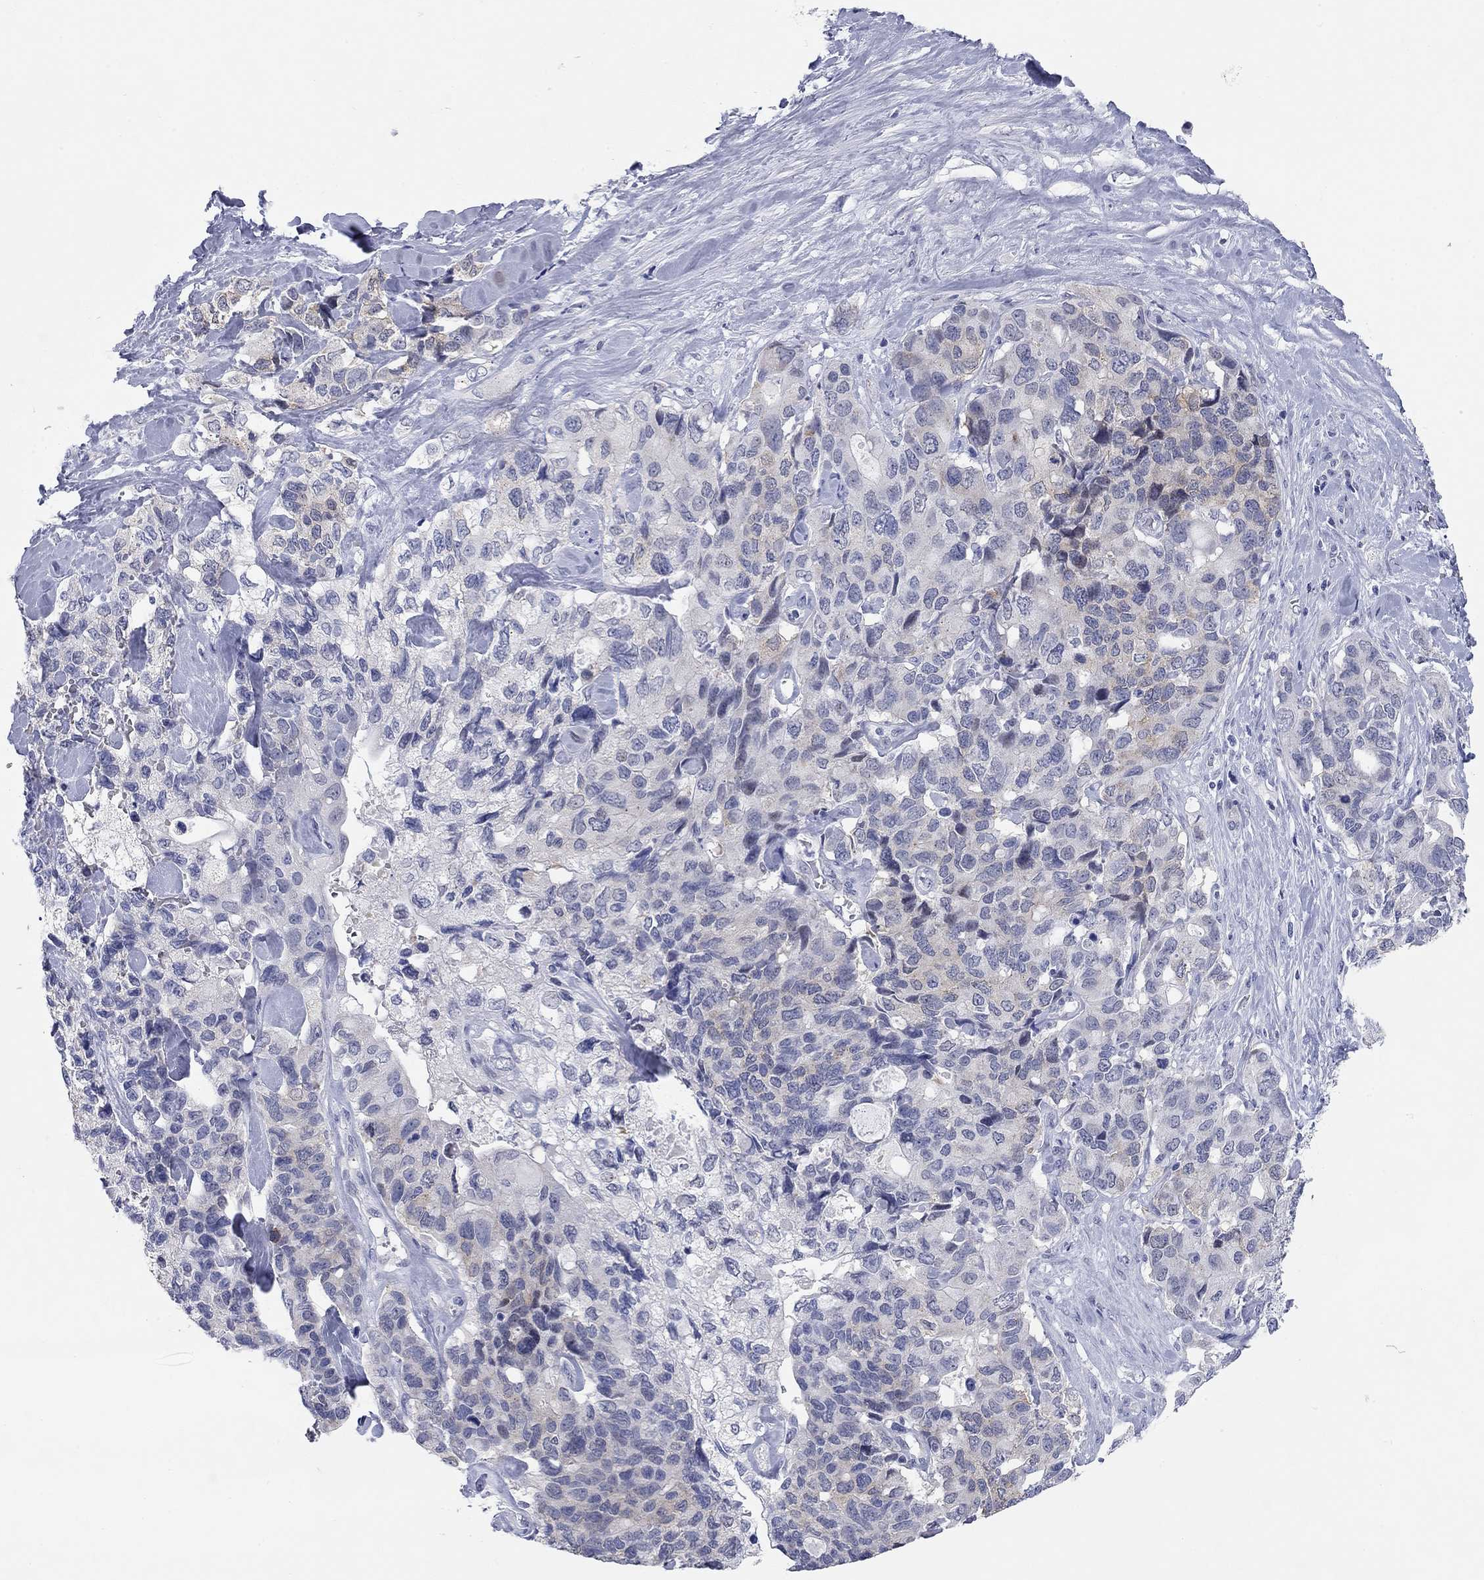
{"staining": {"intensity": "weak", "quantity": "<25%", "location": "cytoplasmic/membranous"}, "tissue": "pancreatic cancer", "cell_type": "Tumor cells", "image_type": "cancer", "snomed": [{"axis": "morphology", "description": "Adenocarcinoma, NOS"}, {"axis": "topography", "description": "Pancreas"}], "caption": "High power microscopy image of an immunohistochemistry (IHC) micrograph of pancreatic adenocarcinoma, revealing no significant positivity in tumor cells.", "gene": "WASF3", "patient": {"sex": "female", "age": 56}}